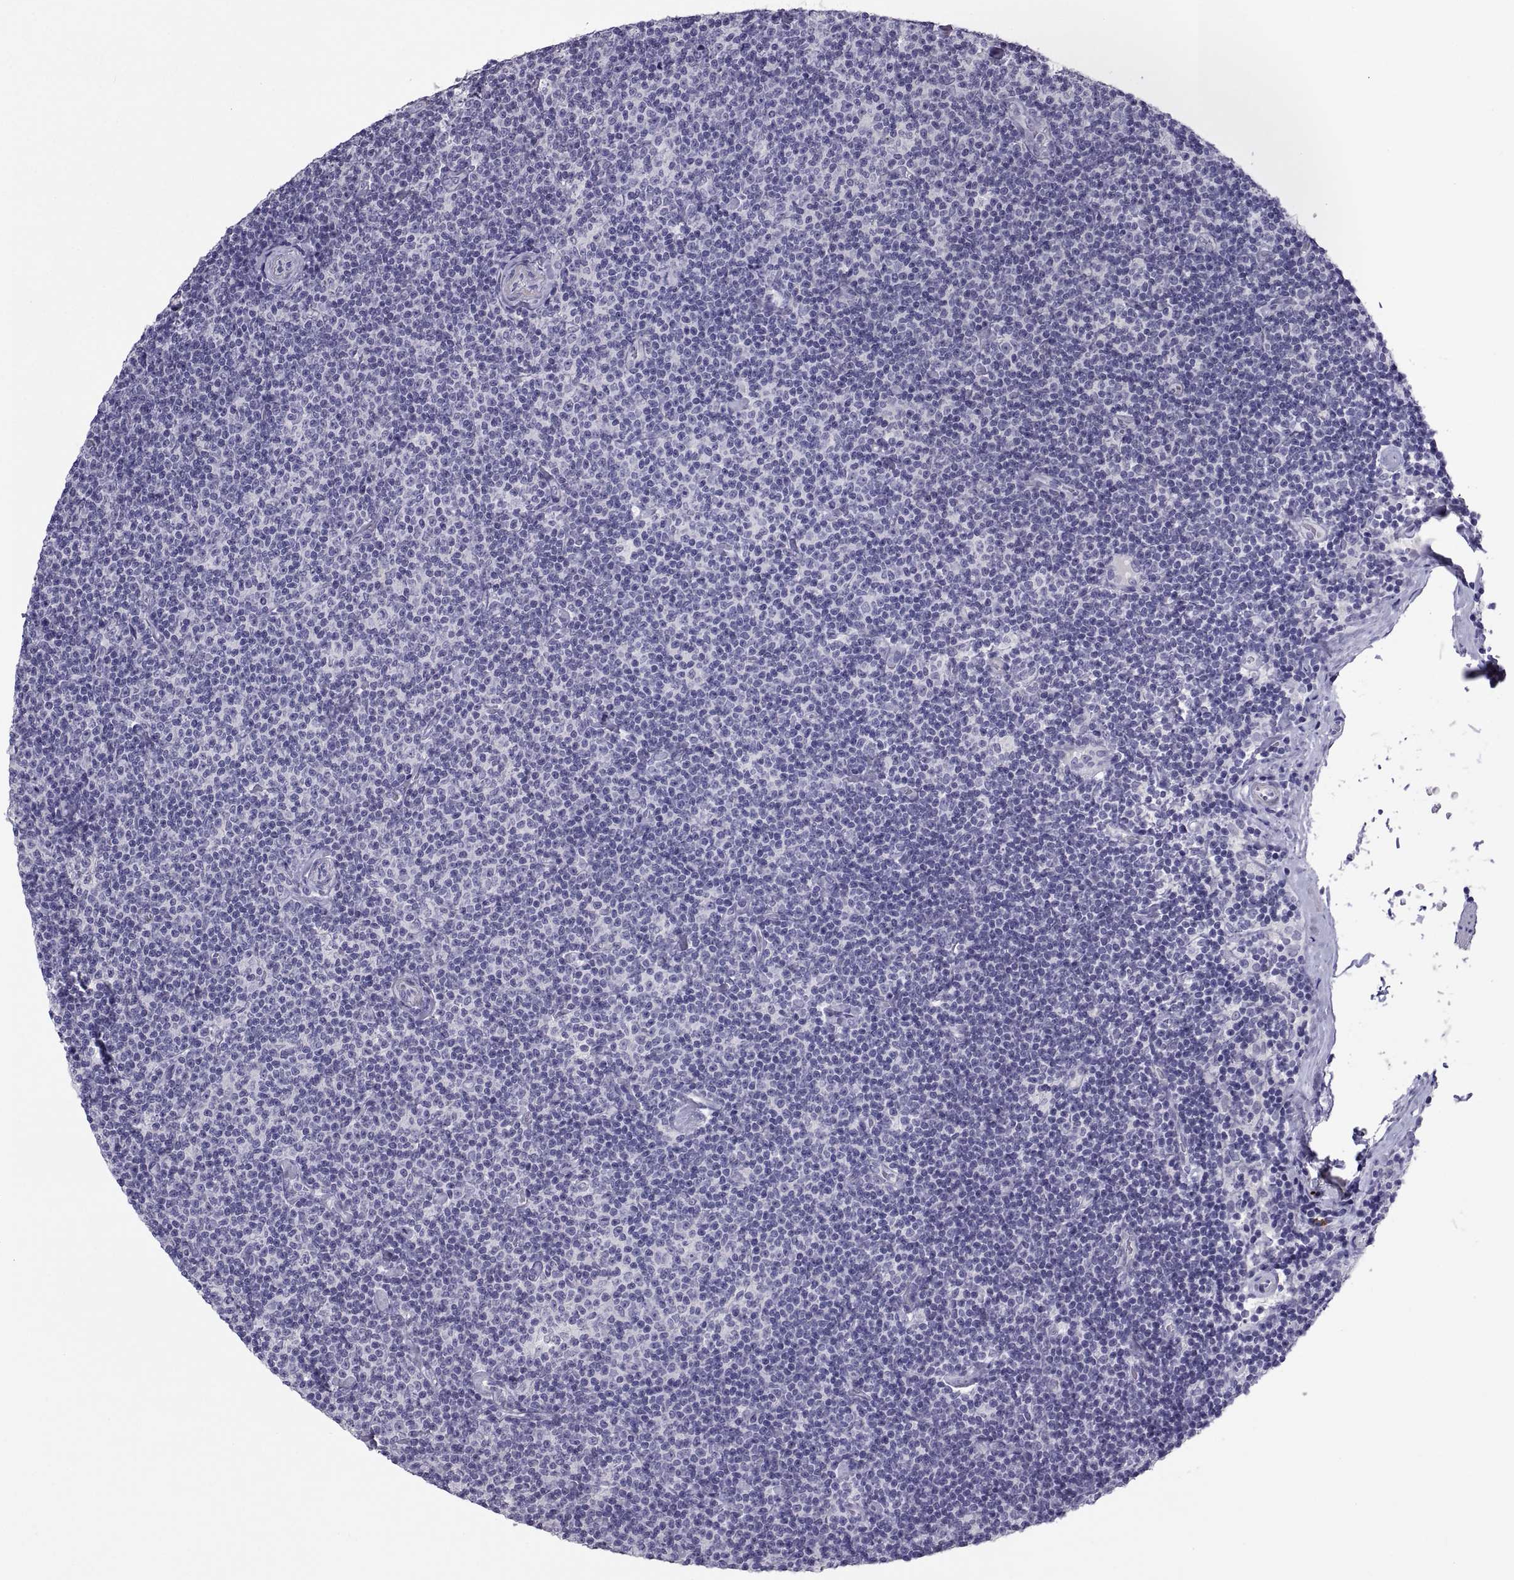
{"staining": {"intensity": "negative", "quantity": "none", "location": "none"}, "tissue": "lymphoma", "cell_type": "Tumor cells", "image_type": "cancer", "snomed": [{"axis": "morphology", "description": "Malignant lymphoma, non-Hodgkin's type, Low grade"}, {"axis": "topography", "description": "Lymph node"}], "caption": "High power microscopy image of an immunohistochemistry (IHC) micrograph of lymphoma, revealing no significant expression in tumor cells.", "gene": "IGSF1", "patient": {"sex": "male", "age": 81}}